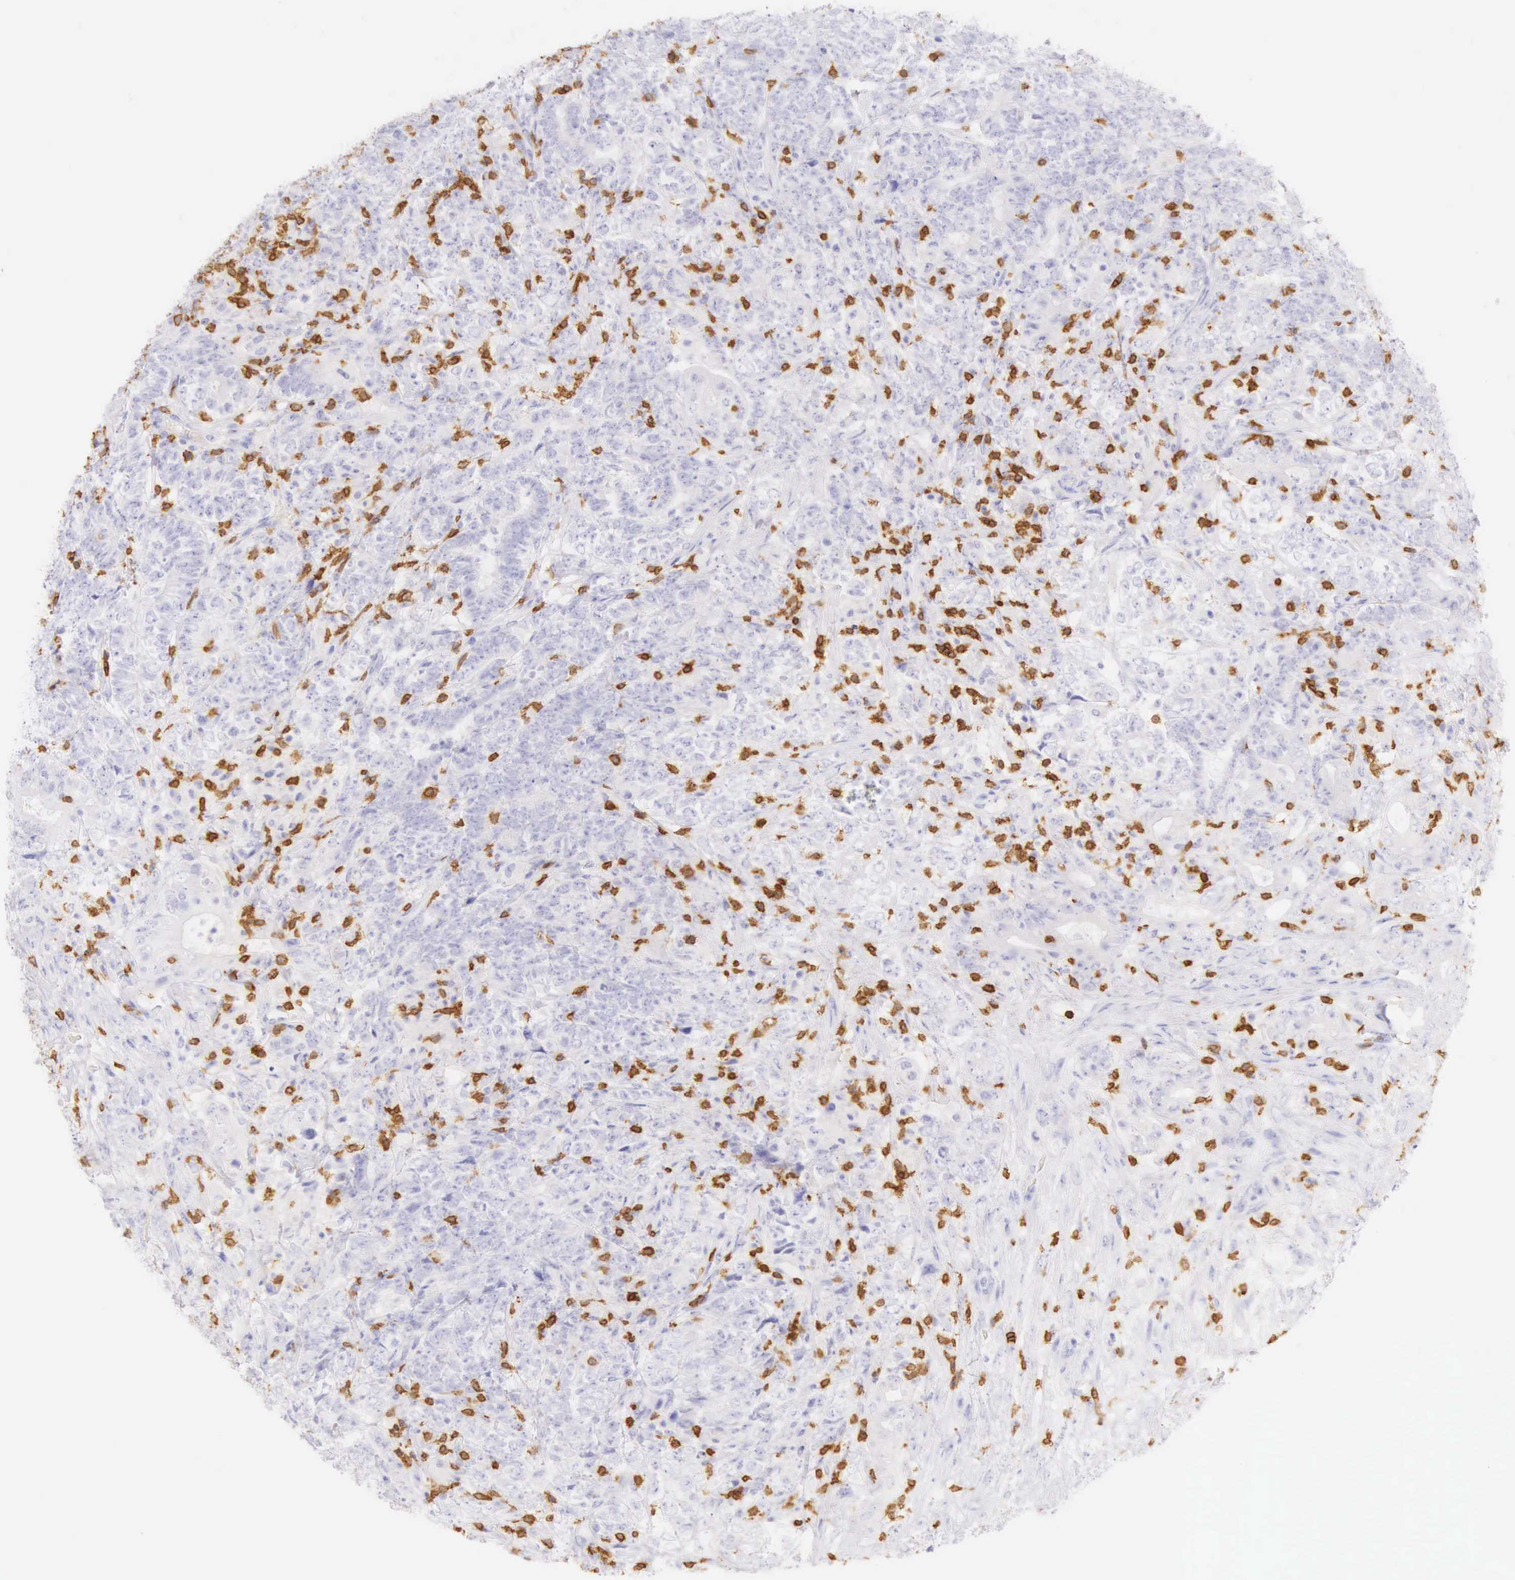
{"staining": {"intensity": "negative", "quantity": "none", "location": "none"}, "tissue": "testis cancer", "cell_type": "Tumor cells", "image_type": "cancer", "snomed": [{"axis": "morphology", "description": "Carcinoma, Embryonal, NOS"}, {"axis": "topography", "description": "Testis"}], "caption": "An immunohistochemistry image of embryonal carcinoma (testis) is shown. There is no staining in tumor cells of embryonal carcinoma (testis). Nuclei are stained in blue.", "gene": "CD3E", "patient": {"sex": "male", "age": 26}}